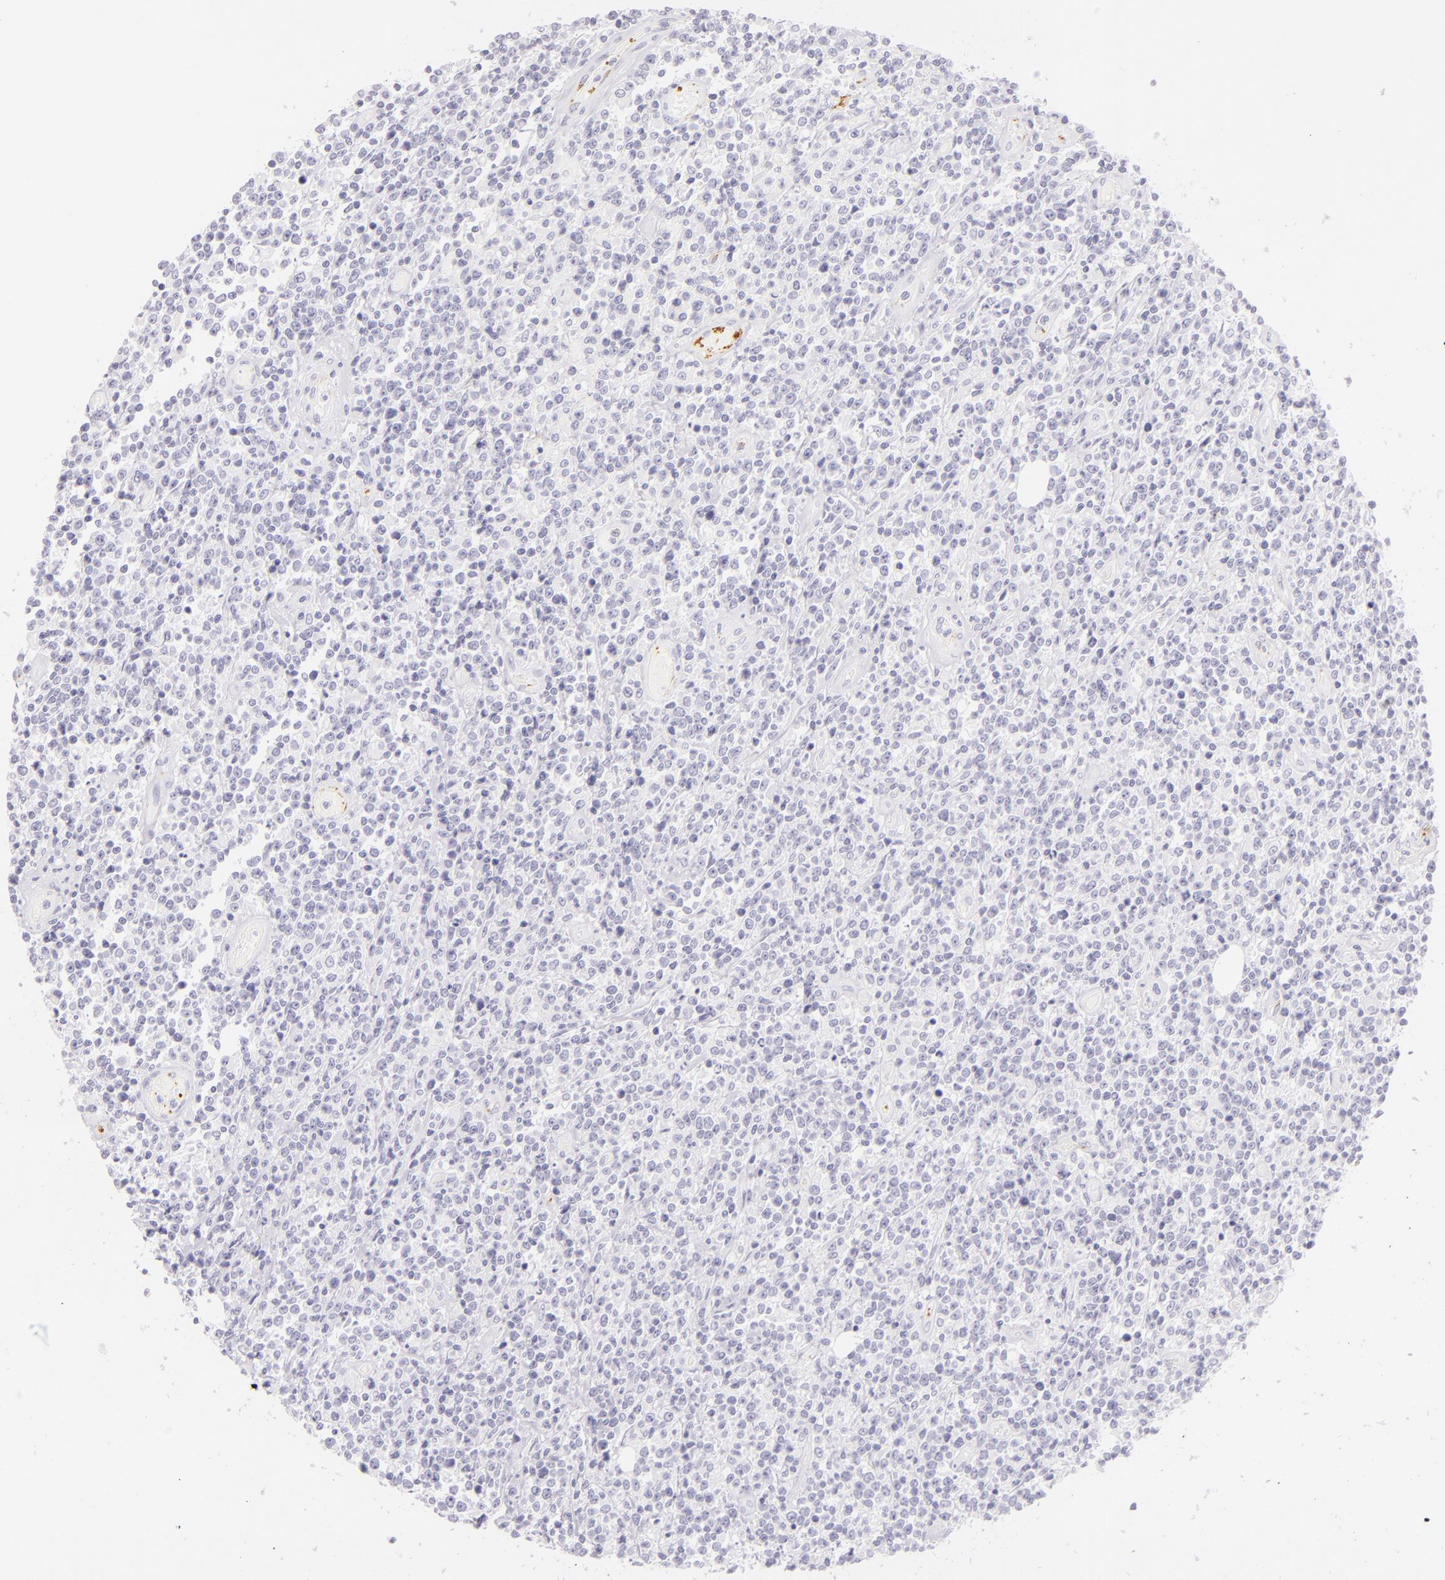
{"staining": {"intensity": "negative", "quantity": "none", "location": "none"}, "tissue": "lymphoma", "cell_type": "Tumor cells", "image_type": "cancer", "snomed": [{"axis": "morphology", "description": "Malignant lymphoma, non-Hodgkin's type, High grade"}, {"axis": "topography", "description": "Colon"}], "caption": "Human lymphoma stained for a protein using IHC demonstrates no positivity in tumor cells.", "gene": "SELP", "patient": {"sex": "male", "age": 82}}